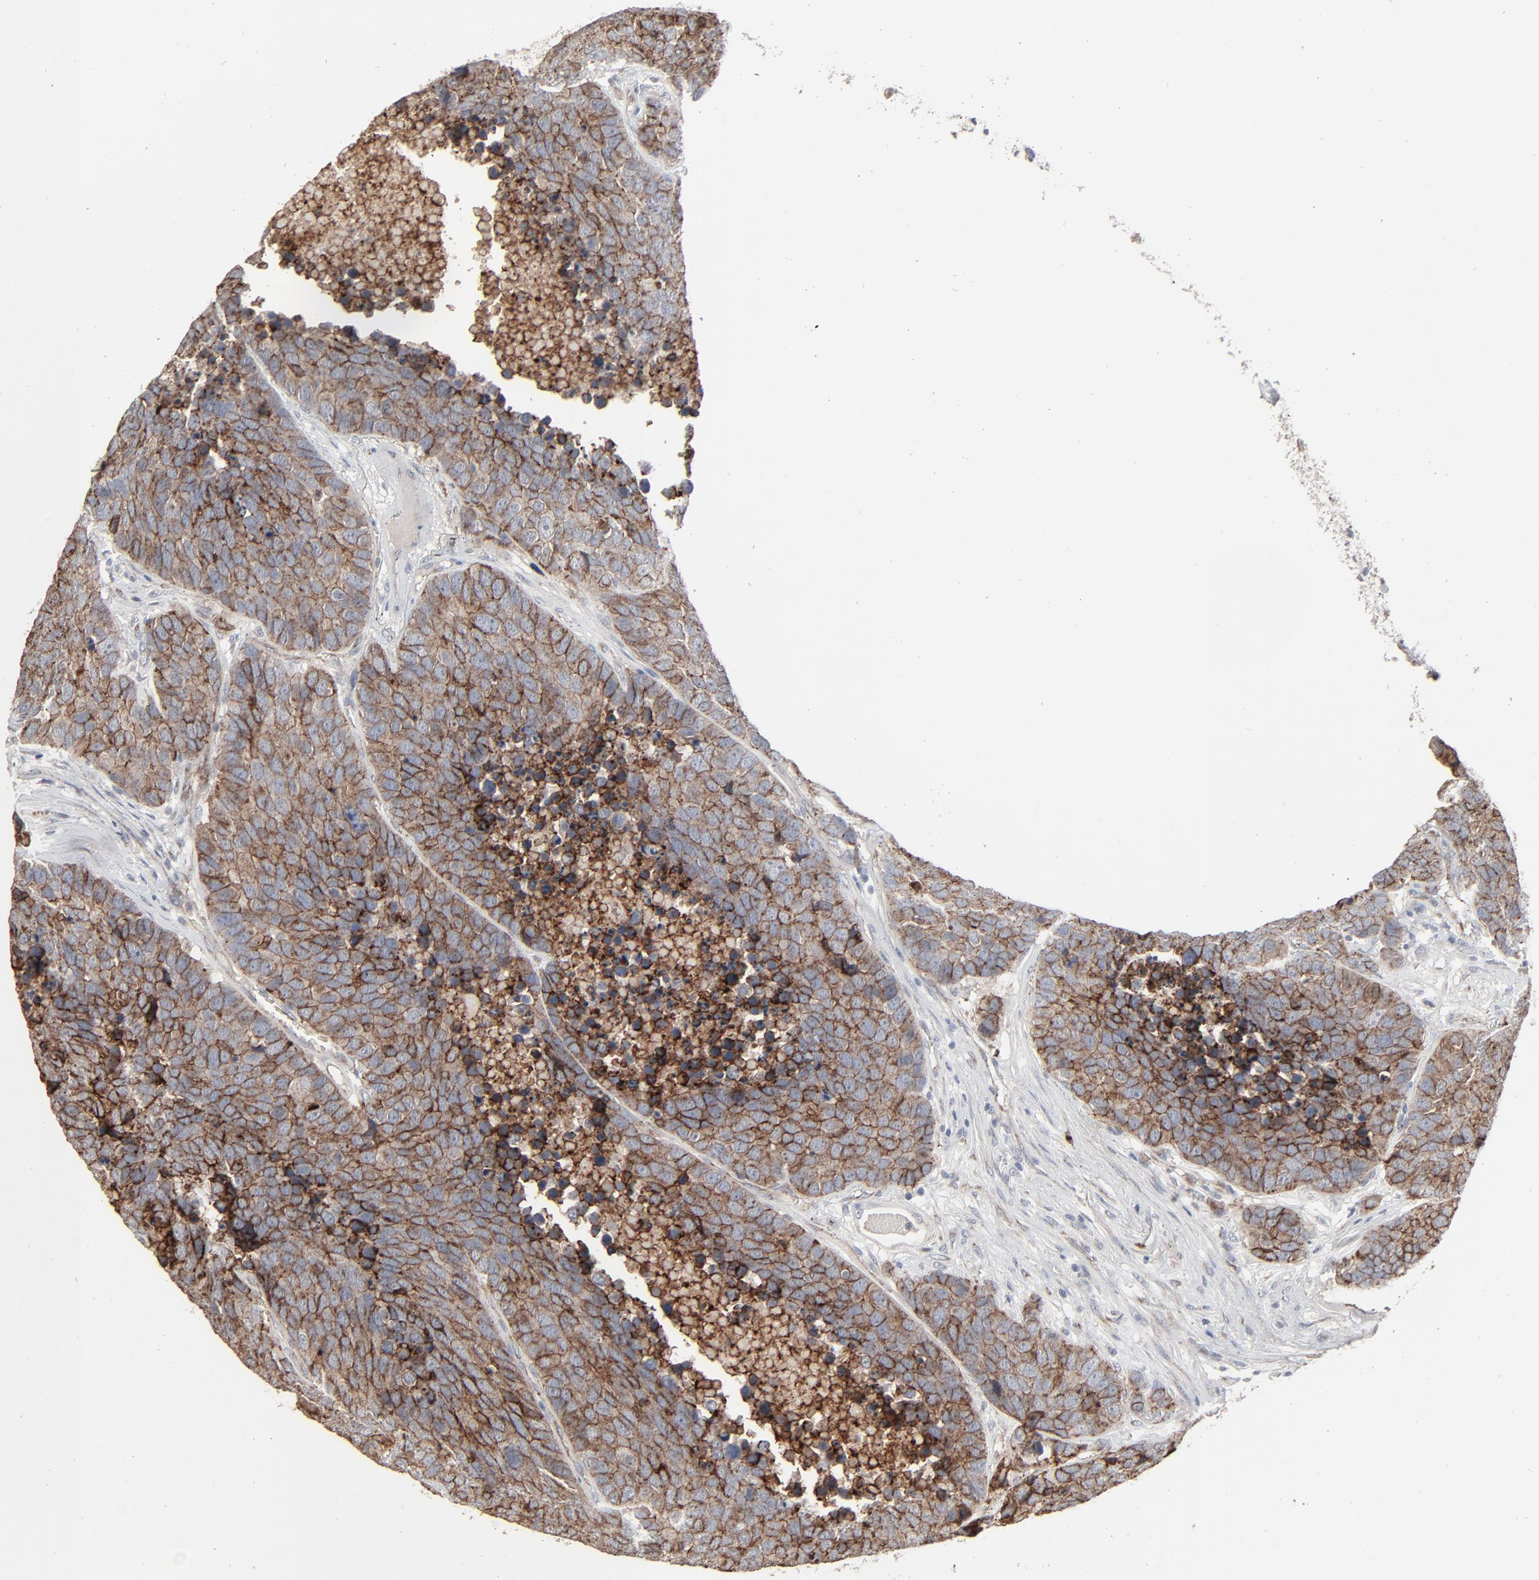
{"staining": {"intensity": "moderate", "quantity": ">75%", "location": "cytoplasmic/membranous"}, "tissue": "carcinoid", "cell_type": "Tumor cells", "image_type": "cancer", "snomed": [{"axis": "morphology", "description": "Carcinoid, malignant, NOS"}, {"axis": "topography", "description": "Lung"}], "caption": "Moderate cytoplasmic/membranous positivity for a protein is seen in approximately >75% of tumor cells of carcinoid using immunohistochemistry.", "gene": "JAM3", "patient": {"sex": "male", "age": 60}}